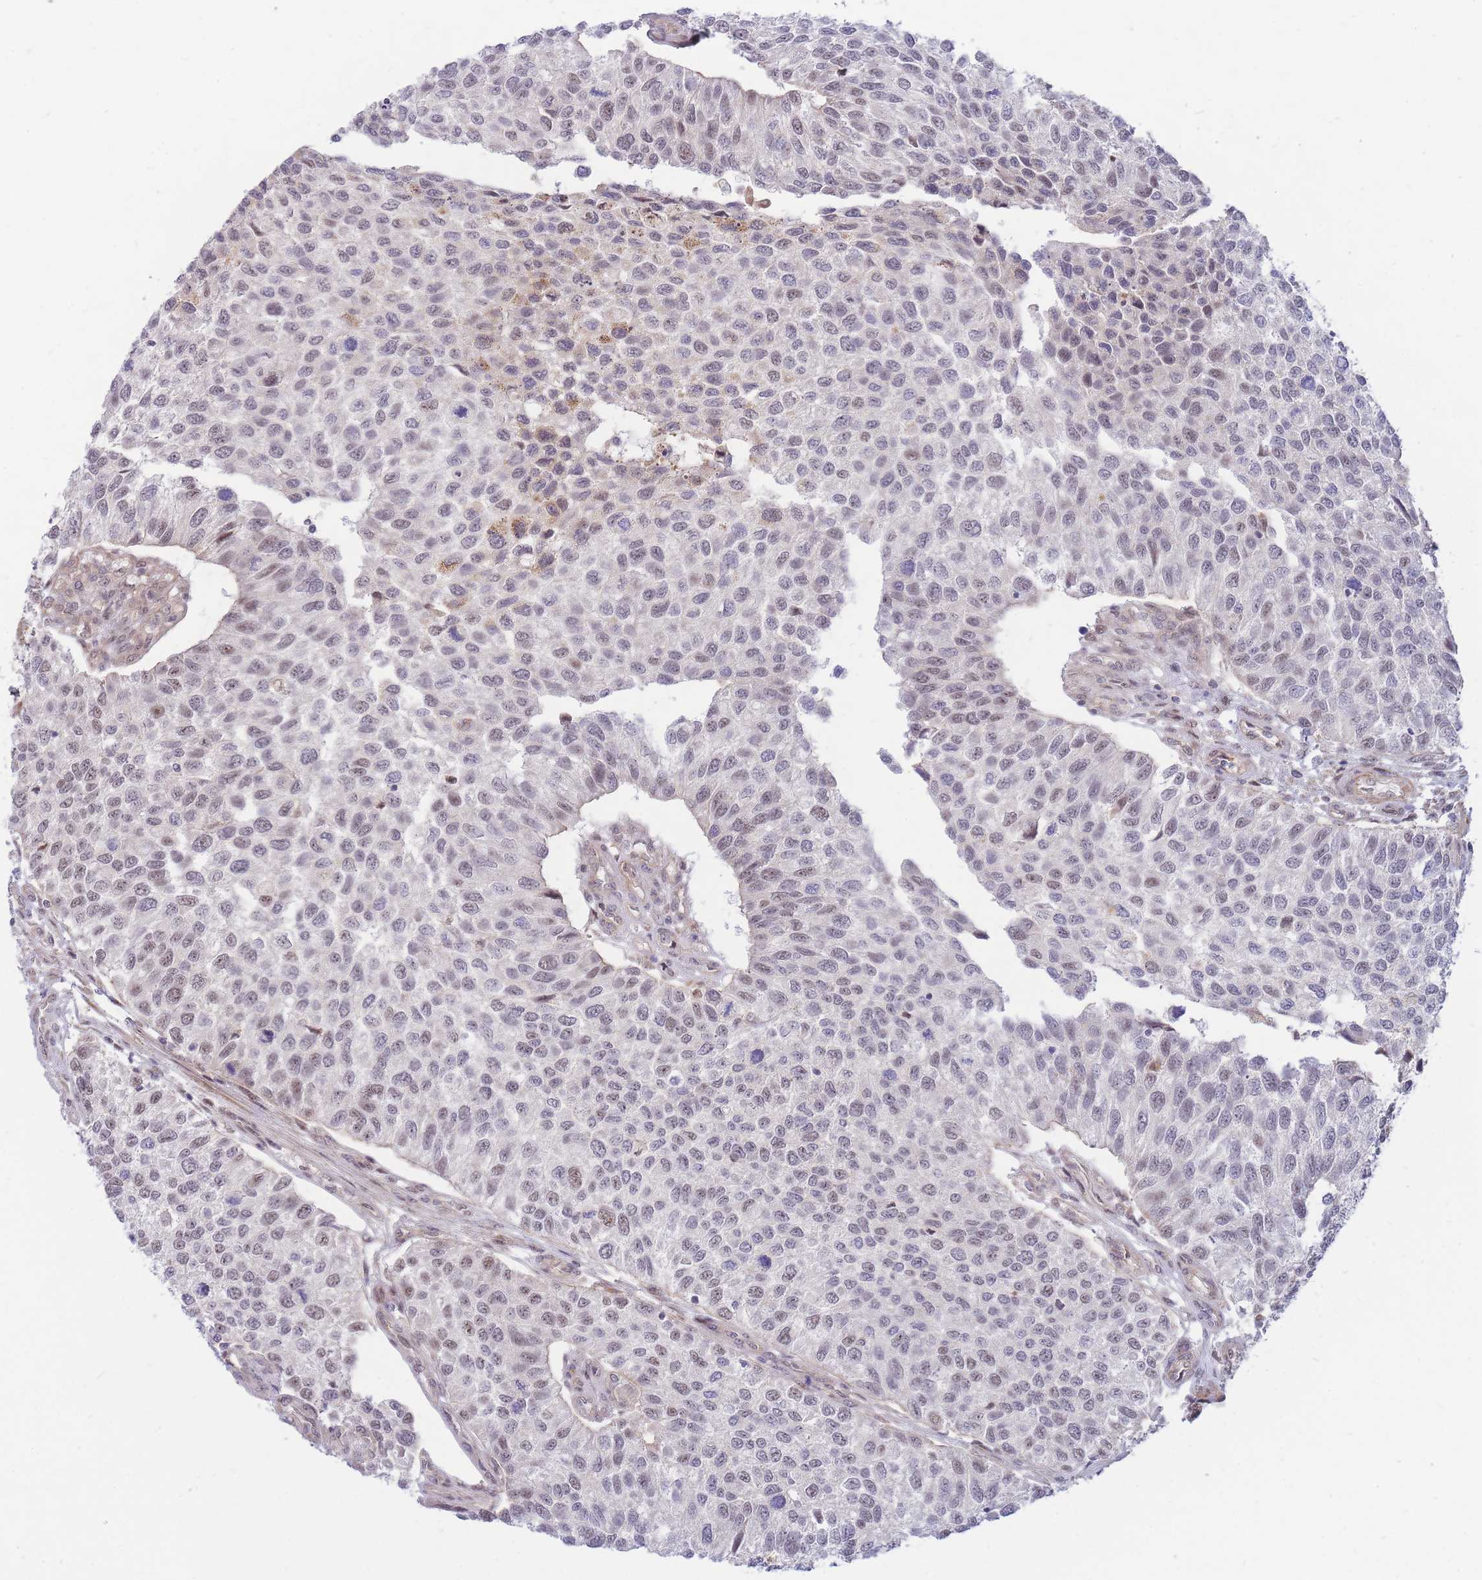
{"staining": {"intensity": "moderate", "quantity": "25%-75%", "location": "nuclear"}, "tissue": "urothelial cancer", "cell_type": "Tumor cells", "image_type": "cancer", "snomed": [{"axis": "morphology", "description": "Urothelial carcinoma, NOS"}, {"axis": "topography", "description": "Urinary bladder"}], "caption": "Approximately 25%-75% of tumor cells in urothelial cancer show moderate nuclear protein expression as visualized by brown immunohistochemical staining.", "gene": "ERICH6B", "patient": {"sex": "male", "age": 55}}